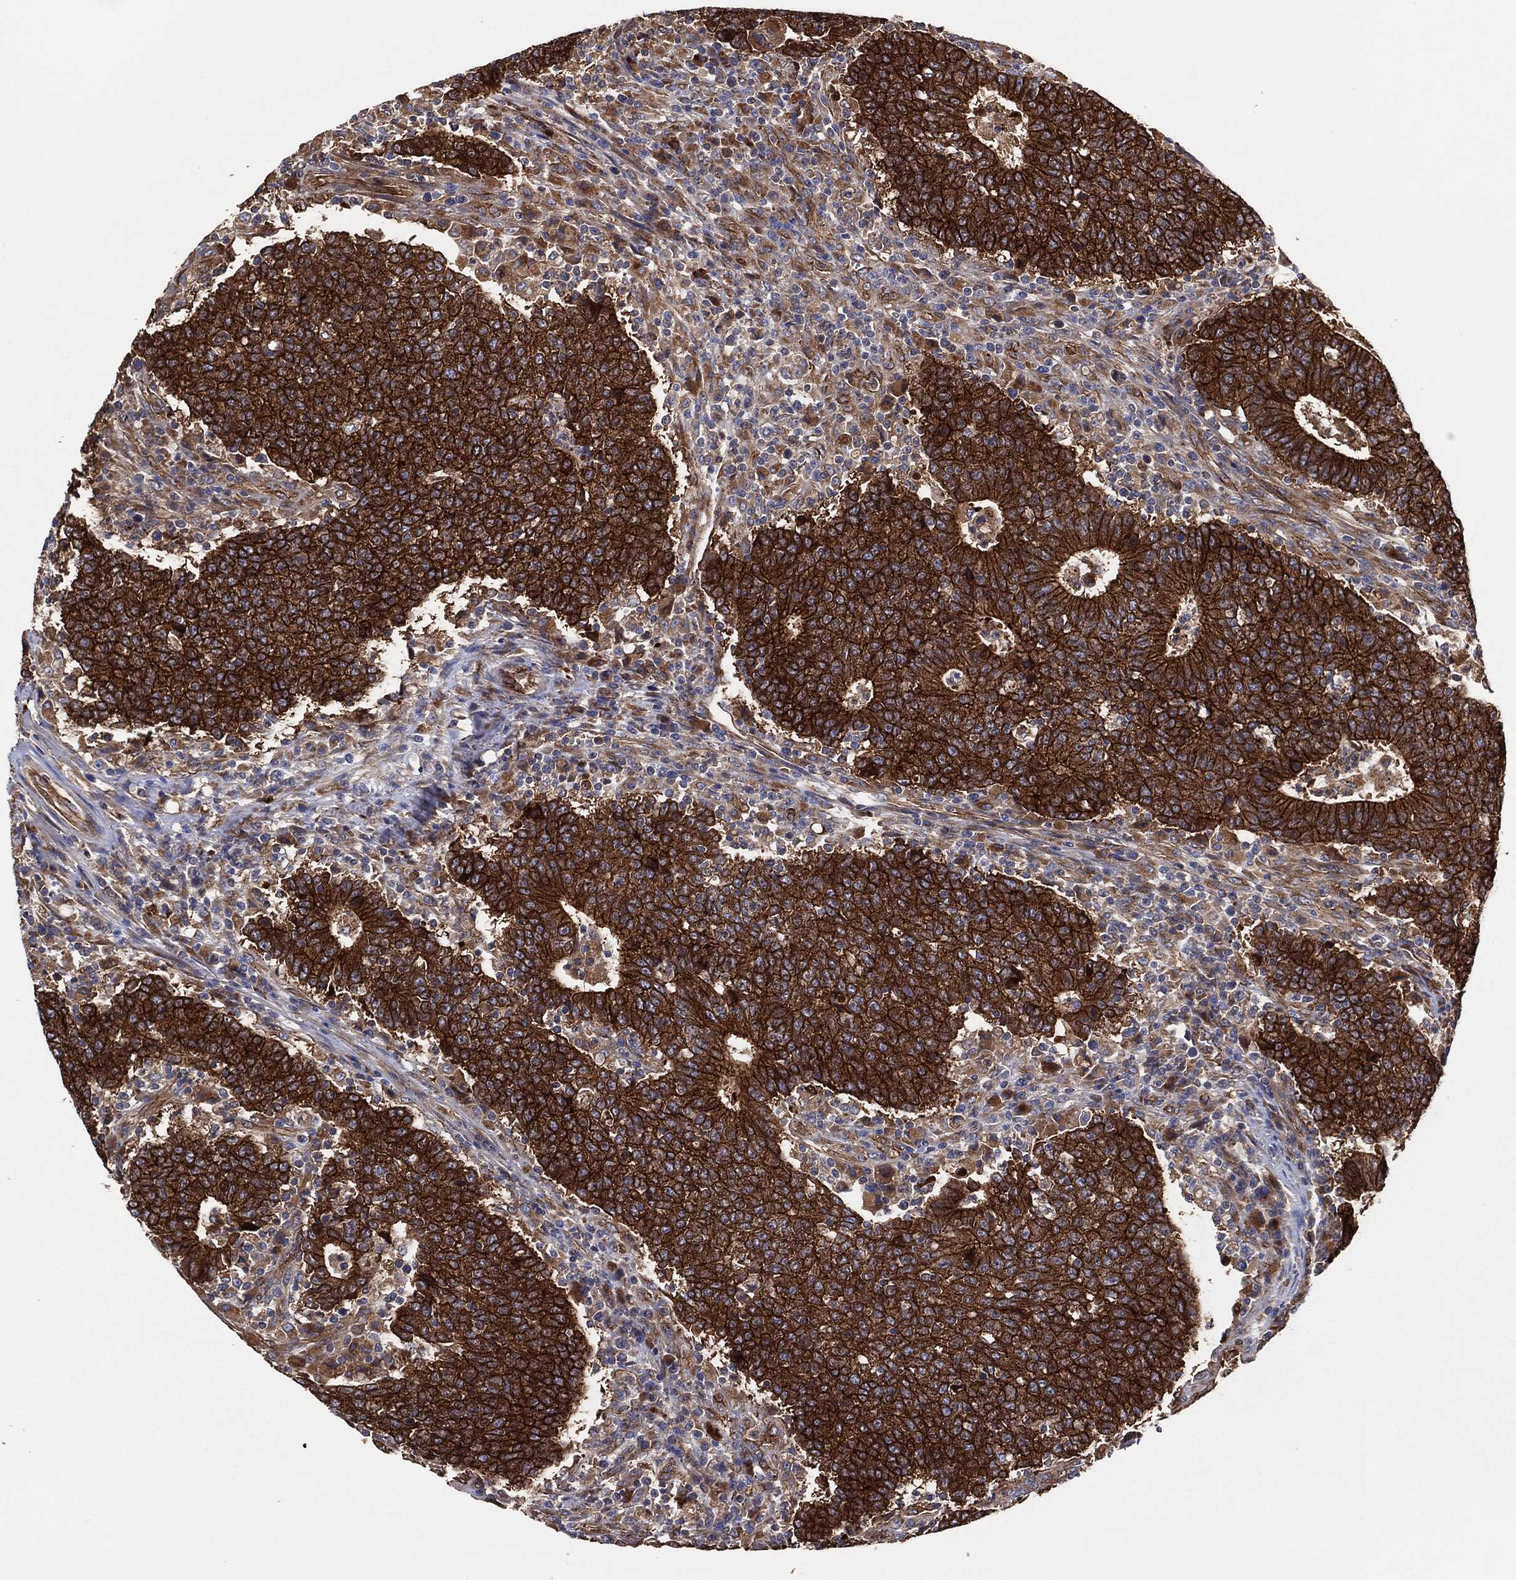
{"staining": {"intensity": "strong", "quantity": ">75%", "location": "cytoplasmic/membranous"}, "tissue": "colorectal cancer", "cell_type": "Tumor cells", "image_type": "cancer", "snomed": [{"axis": "morphology", "description": "Adenocarcinoma, NOS"}, {"axis": "topography", "description": "Colon"}], "caption": "Adenocarcinoma (colorectal) tissue exhibits strong cytoplasmic/membranous staining in approximately >75% of tumor cells, visualized by immunohistochemistry. The staining is performed using DAB (3,3'-diaminobenzidine) brown chromogen to label protein expression. The nuclei are counter-stained blue using hematoxylin.", "gene": "CTNNA1", "patient": {"sex": "female", "age": 75}}